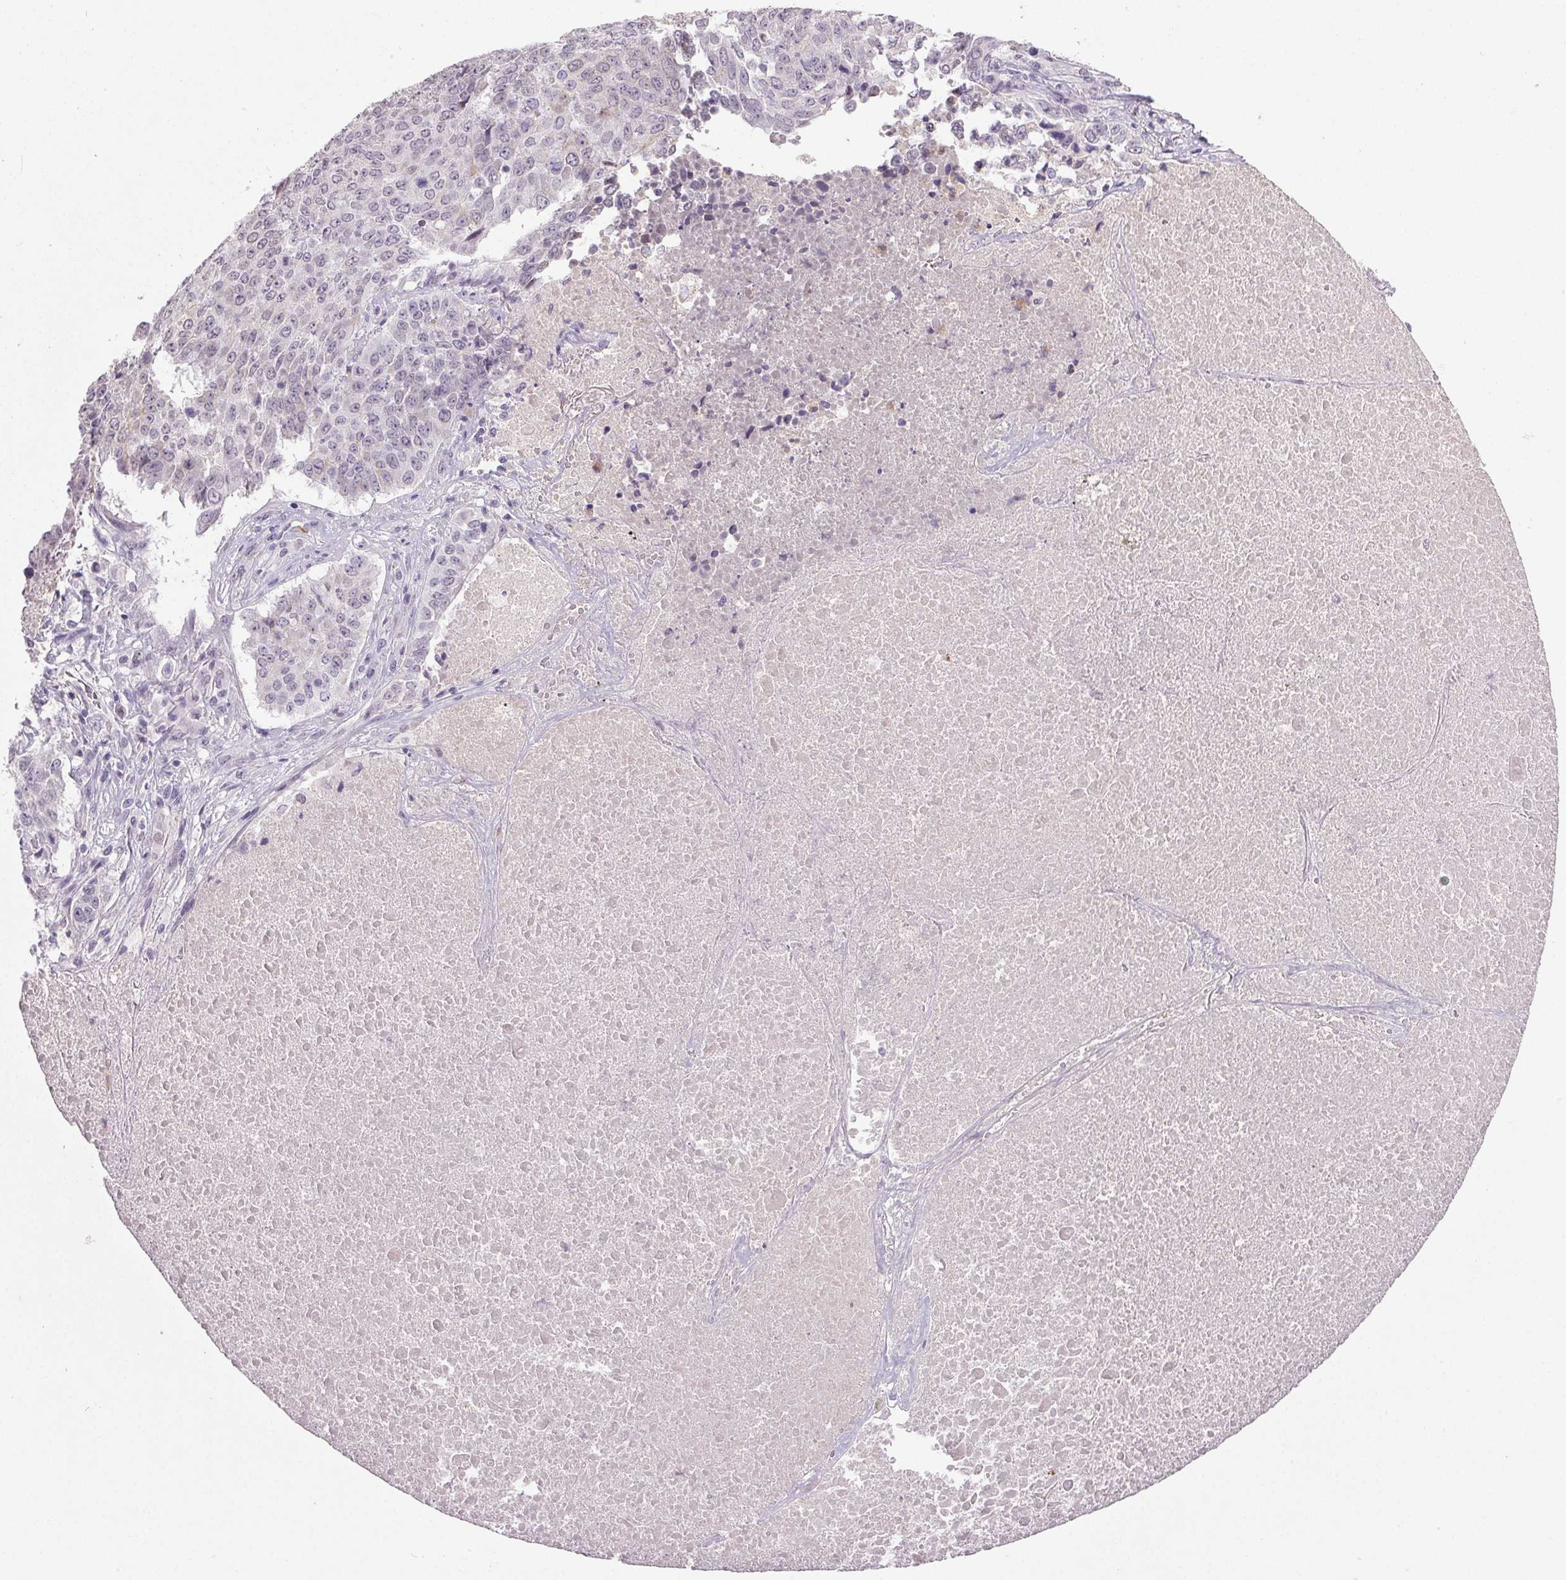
{"staining": {"intensity": "negative", "quantity": "none", "location": "none"}, "tissue": "lung cancer", "cell_type": "Tumor cells", "image_type": "cancer", "snomed": [{"axis": "morphology", "description": "Normal tissue, NOS"}, {"axis": "morphology", "description": "Squamous cell carcinoma, NOS"}, {"axis": "topography", "description": "Bronchus"}, {"axis": "topography", "description": "Lung"}], "caption": "Tumor cells are negative for brown protein staining in lung cancer (squamous cell carcinoma). Nuclei are stained in blue.", "gene": "TRDN", "patient": {"sex": "male", "age": 64}}